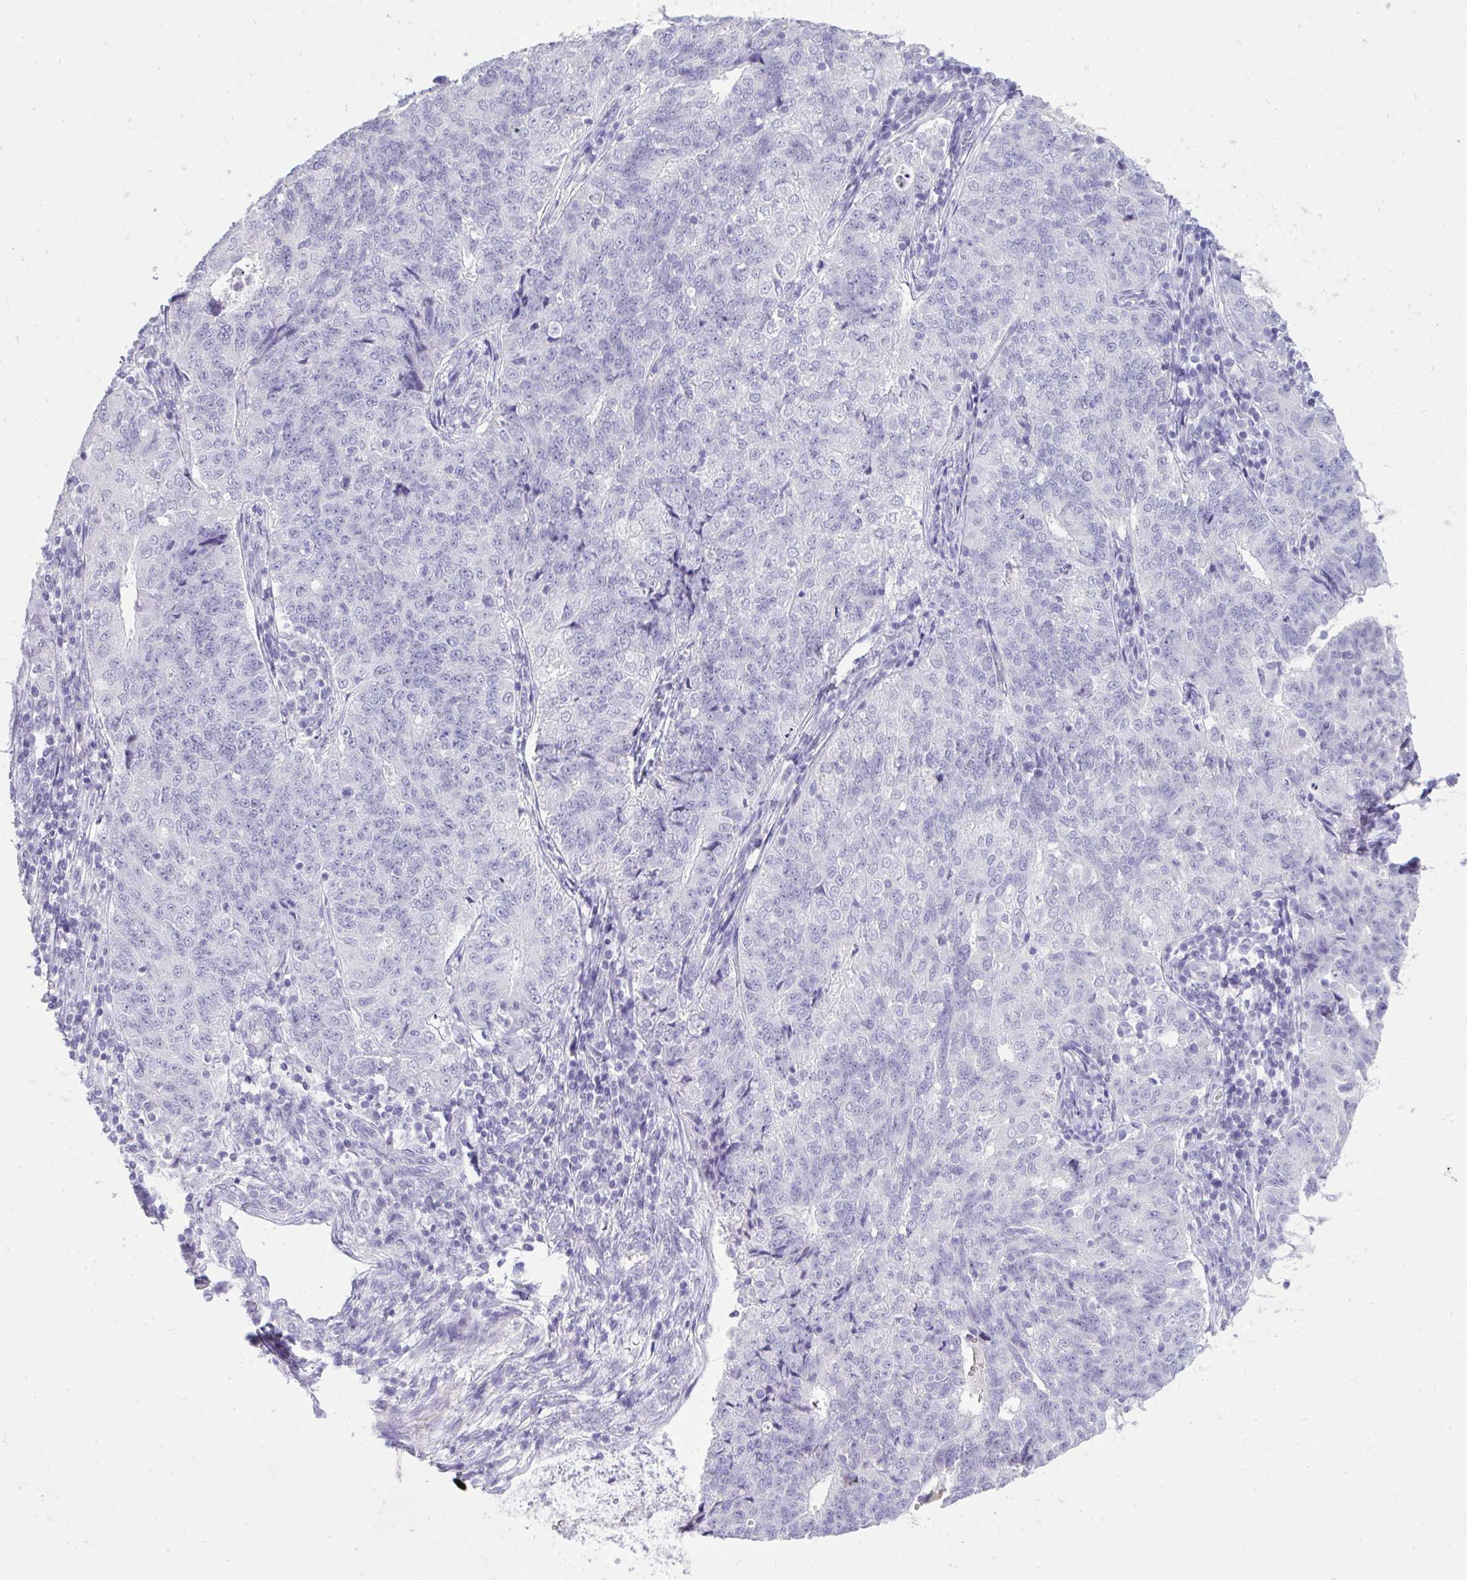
{"staining": {"intensity": "negative", "quantity": "none", "location": "none"}, "tissue": "endometrial cancer", "cell_type": "Tumor cells", "image_type": "cancer", "snomed": [{"axis": "morphology", "description": "Adenocarcinoma, NOS"}, {"axis": "topography", "description": "Endometrium"}], "caption": "The micrograph exhibits no significant staining in tumor cells of endometrial cancer. (IHC, brightfield microscopy, high magnification).", "gene": "PRM2", "patient": {"sex": "female", "age": 43}}